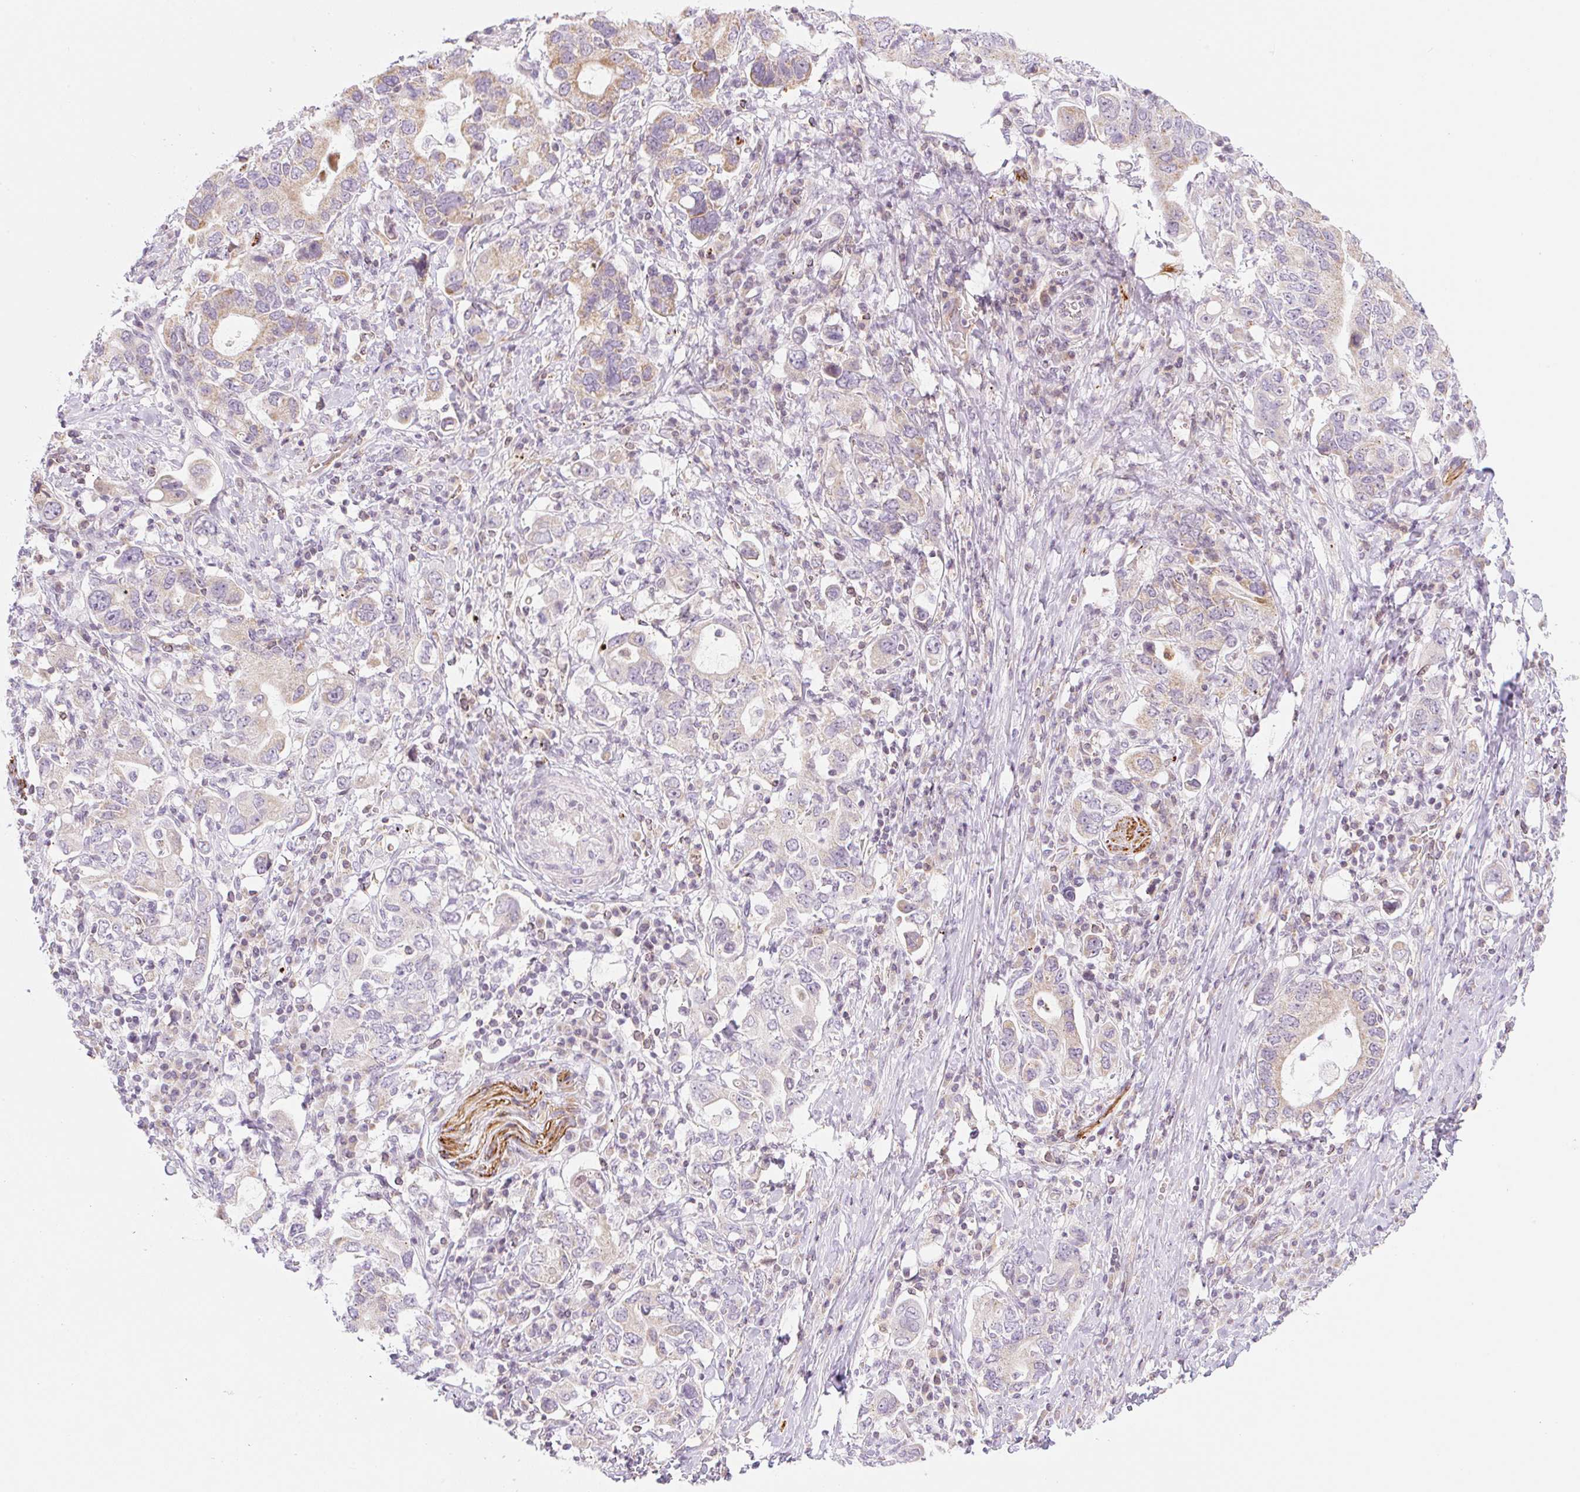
{"staining": {"intensity": "moderate", "quantity": "25%-75%", "location": "cytoplasmic/membranous"}, "tissue": "stomach cancer", "cell_type": "Tumor cells", "image_type": "cancer", "snomed": [{"axis": "morphology", "description": "Adenocarcinoma, NOS"}, {"axis": "topography", "description": "Stomach, upper"}, {"axis": "topography", "description": "Stomach"}], "caption": "An image of human stomach adenocarcinoma stained for a protein reveals moderate cytoplasmic/membranous brown staining in tumor cells.", "gene": "CASKIN1", "patient": {"sex": "male", "age": 62}}